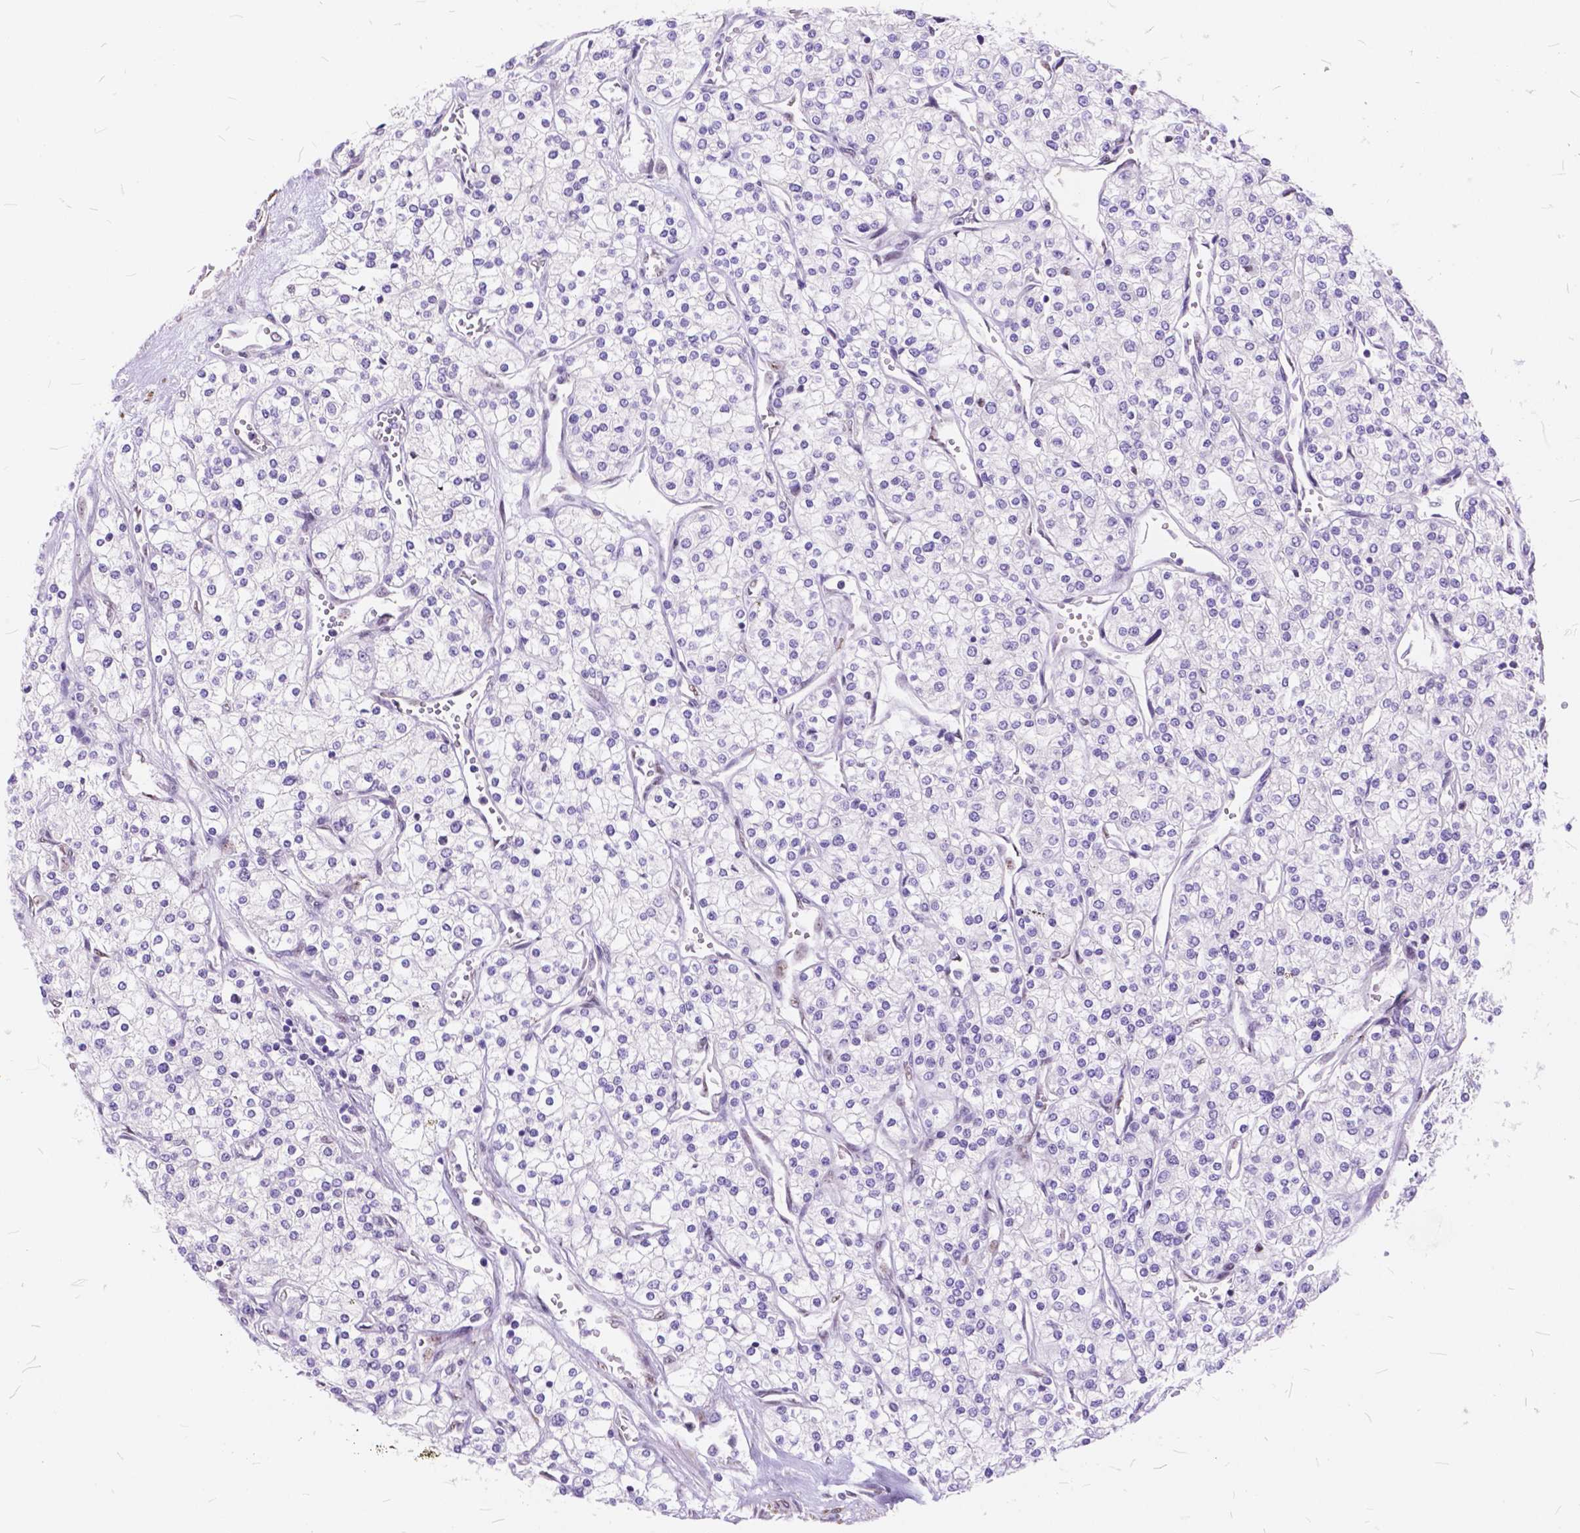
{"staining": {"intensity": "negative", "quantity": "none", "location": "none"}, "tissue": "renal cancer", "cell_type": "Tumor cells", "image_type": "cancer", "snomed": [{"axis": "morphology", "description": "Adenocarcinoma, NOS"}, {"axis": "topography", "description": "Kidney"}], "caption": "IHC image of adenocarcinoma (renal) stained for a protein (brown), which displays no expression in tumor cells.", "gene": "MAN2C1", "patient": {"sex": "male", "age": 80}}